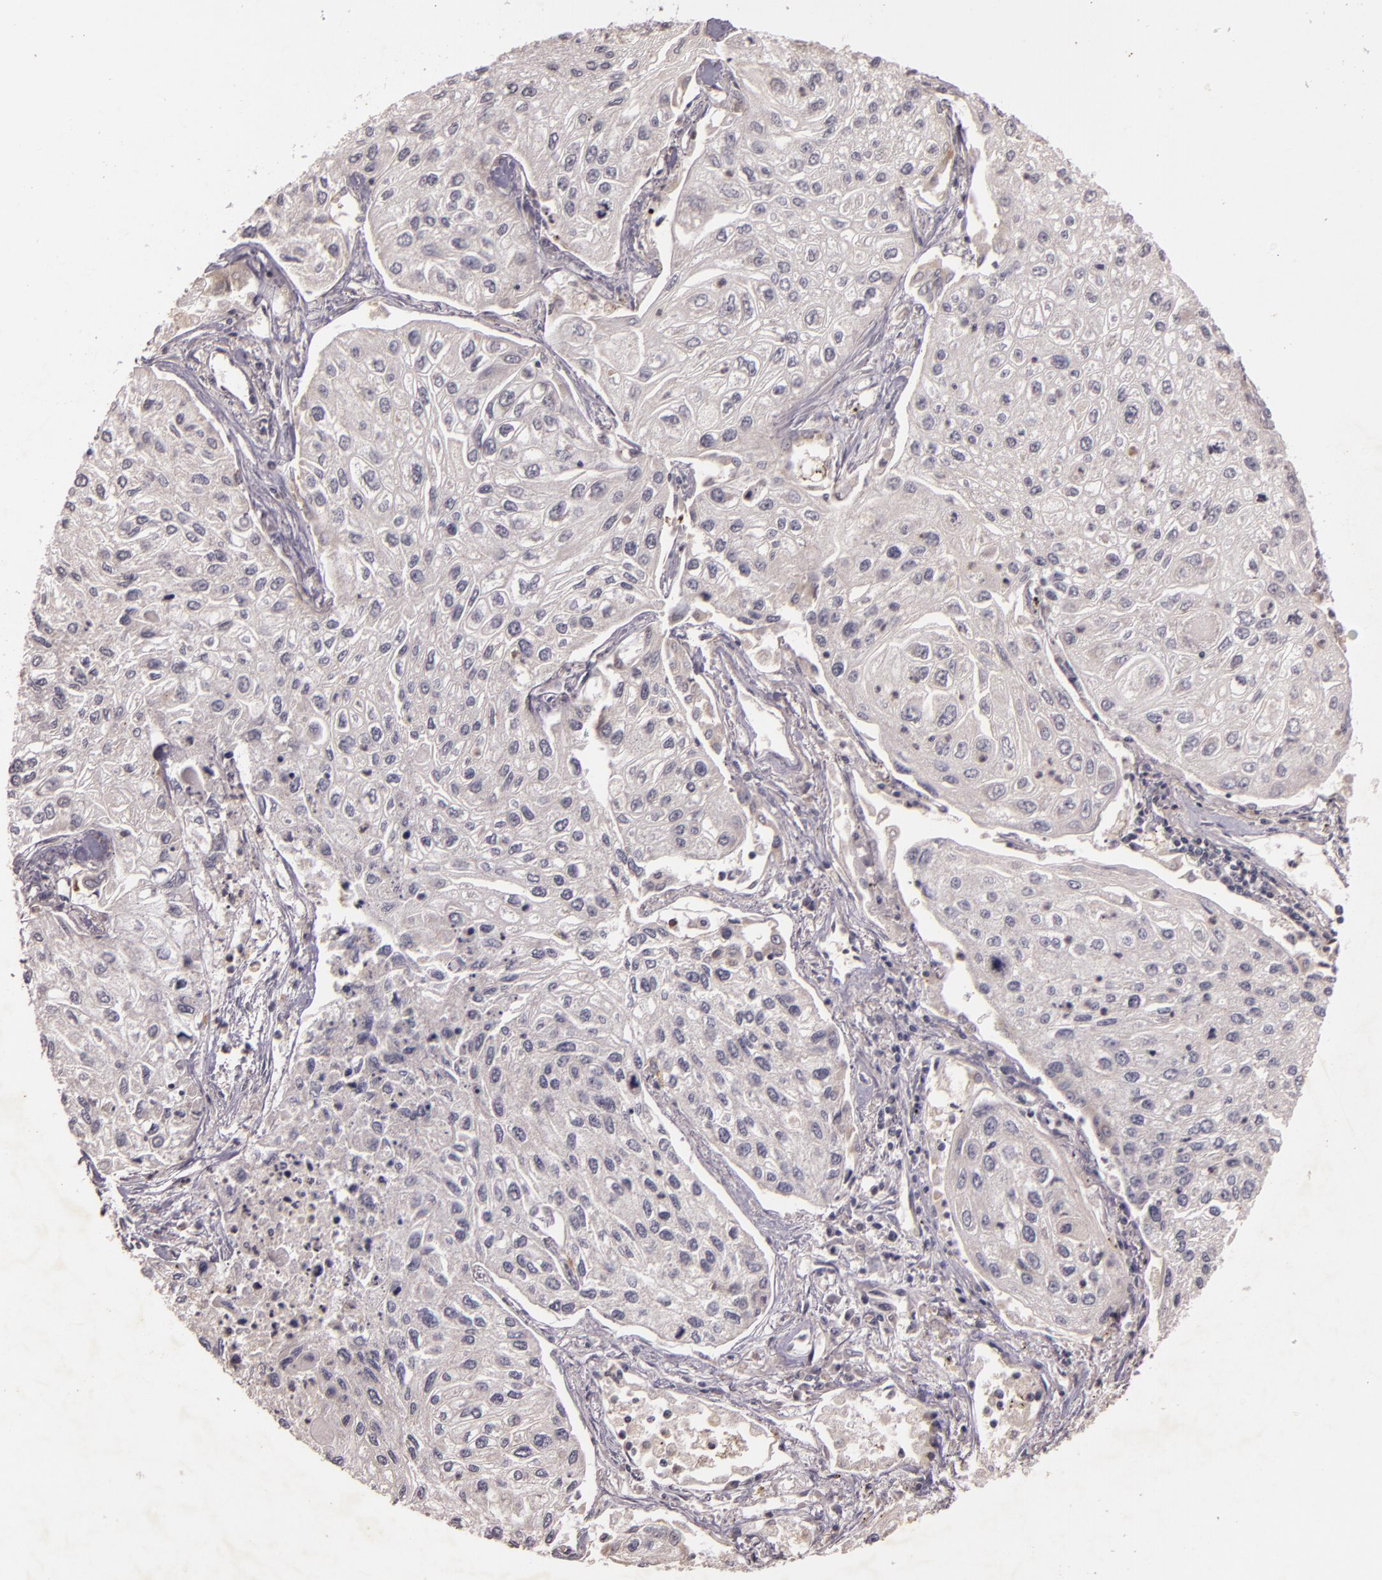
{"staining": {"intensity": "negative", "quantity": "none", "location": "none"}, "tissue": "lung cancer", "cell_type": "Tumor cells", "image_type": "cancer", "snomed": [{"axis": "morphology", "description": "Squamous cell carcinoma, NOS"}, {"axis": "topography", "description": "Lung"}], "caption": "An immunohistochemistry histopathology image of squamous cell carcinoma (lung) is shown. There is no staining in tumor cells of squamous cell carcinoma (lung).", "gene": "TFF1", "patient": {"sex": "male", "age": 75}}